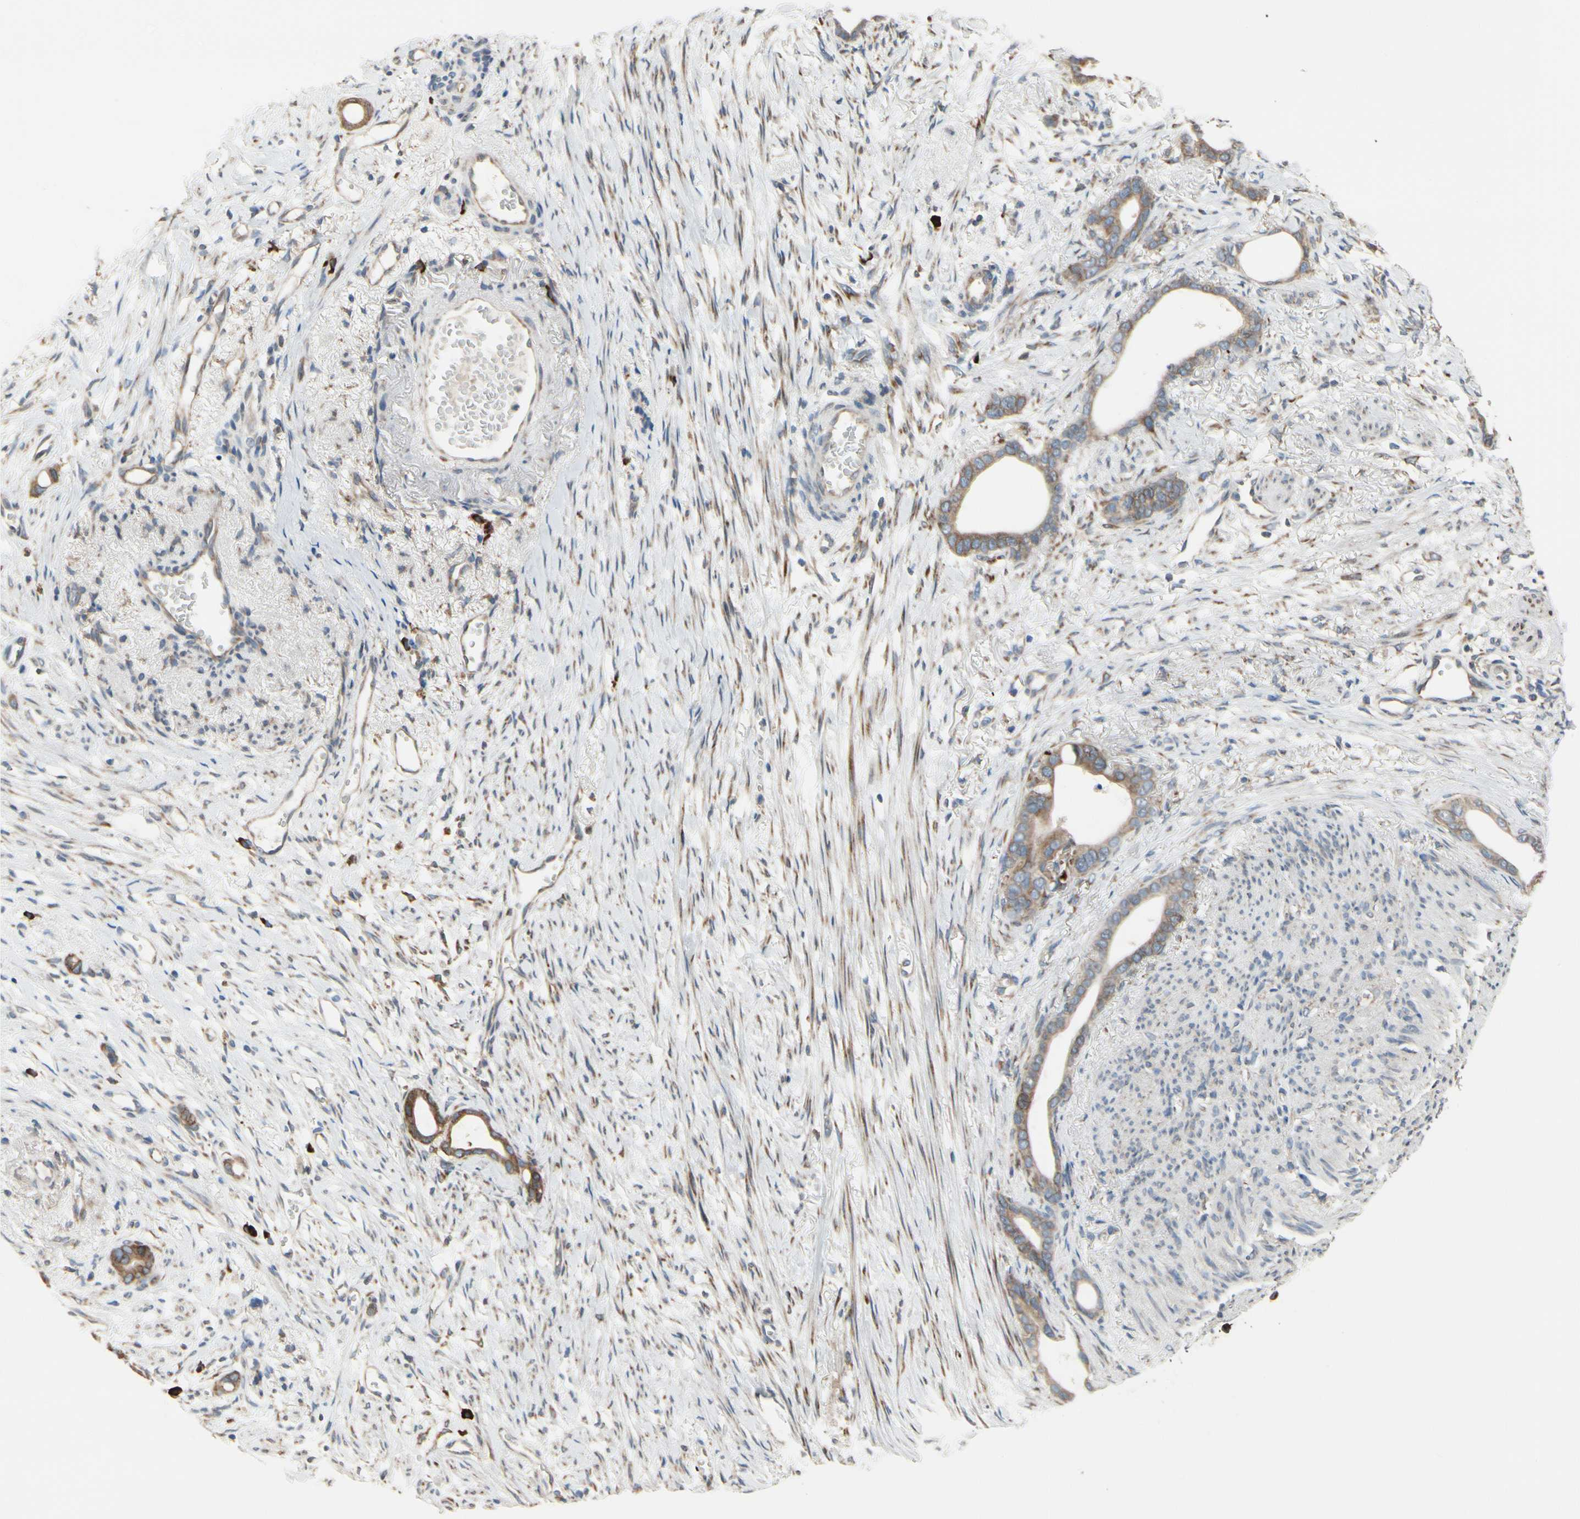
{"staining": {"intensity": "weak", "quantity": ">75%", "location": "cytoplasmic/membranous"}, "tissue": "stomach cancer", "cell_type": "Tumor cells", "image_type": "cancer", "snomed": [{"axis": "morphology", "description": "Adenocarcinoma, NOS"}, {"axis": "topography", "description": "Stomach"}], "caption": "A low amount of weak cytoplasmic/membranous expression is present in about >75% of tumor cells in stomach cancer tissue. Using DAB (3,3'-diaminobenzidine) (brown) and hematoxylin (blue) stains, captured at high magnification using brightfield microscopy.", "gene": "RPN2", "patient": {"sex": "female", "age": 75}}